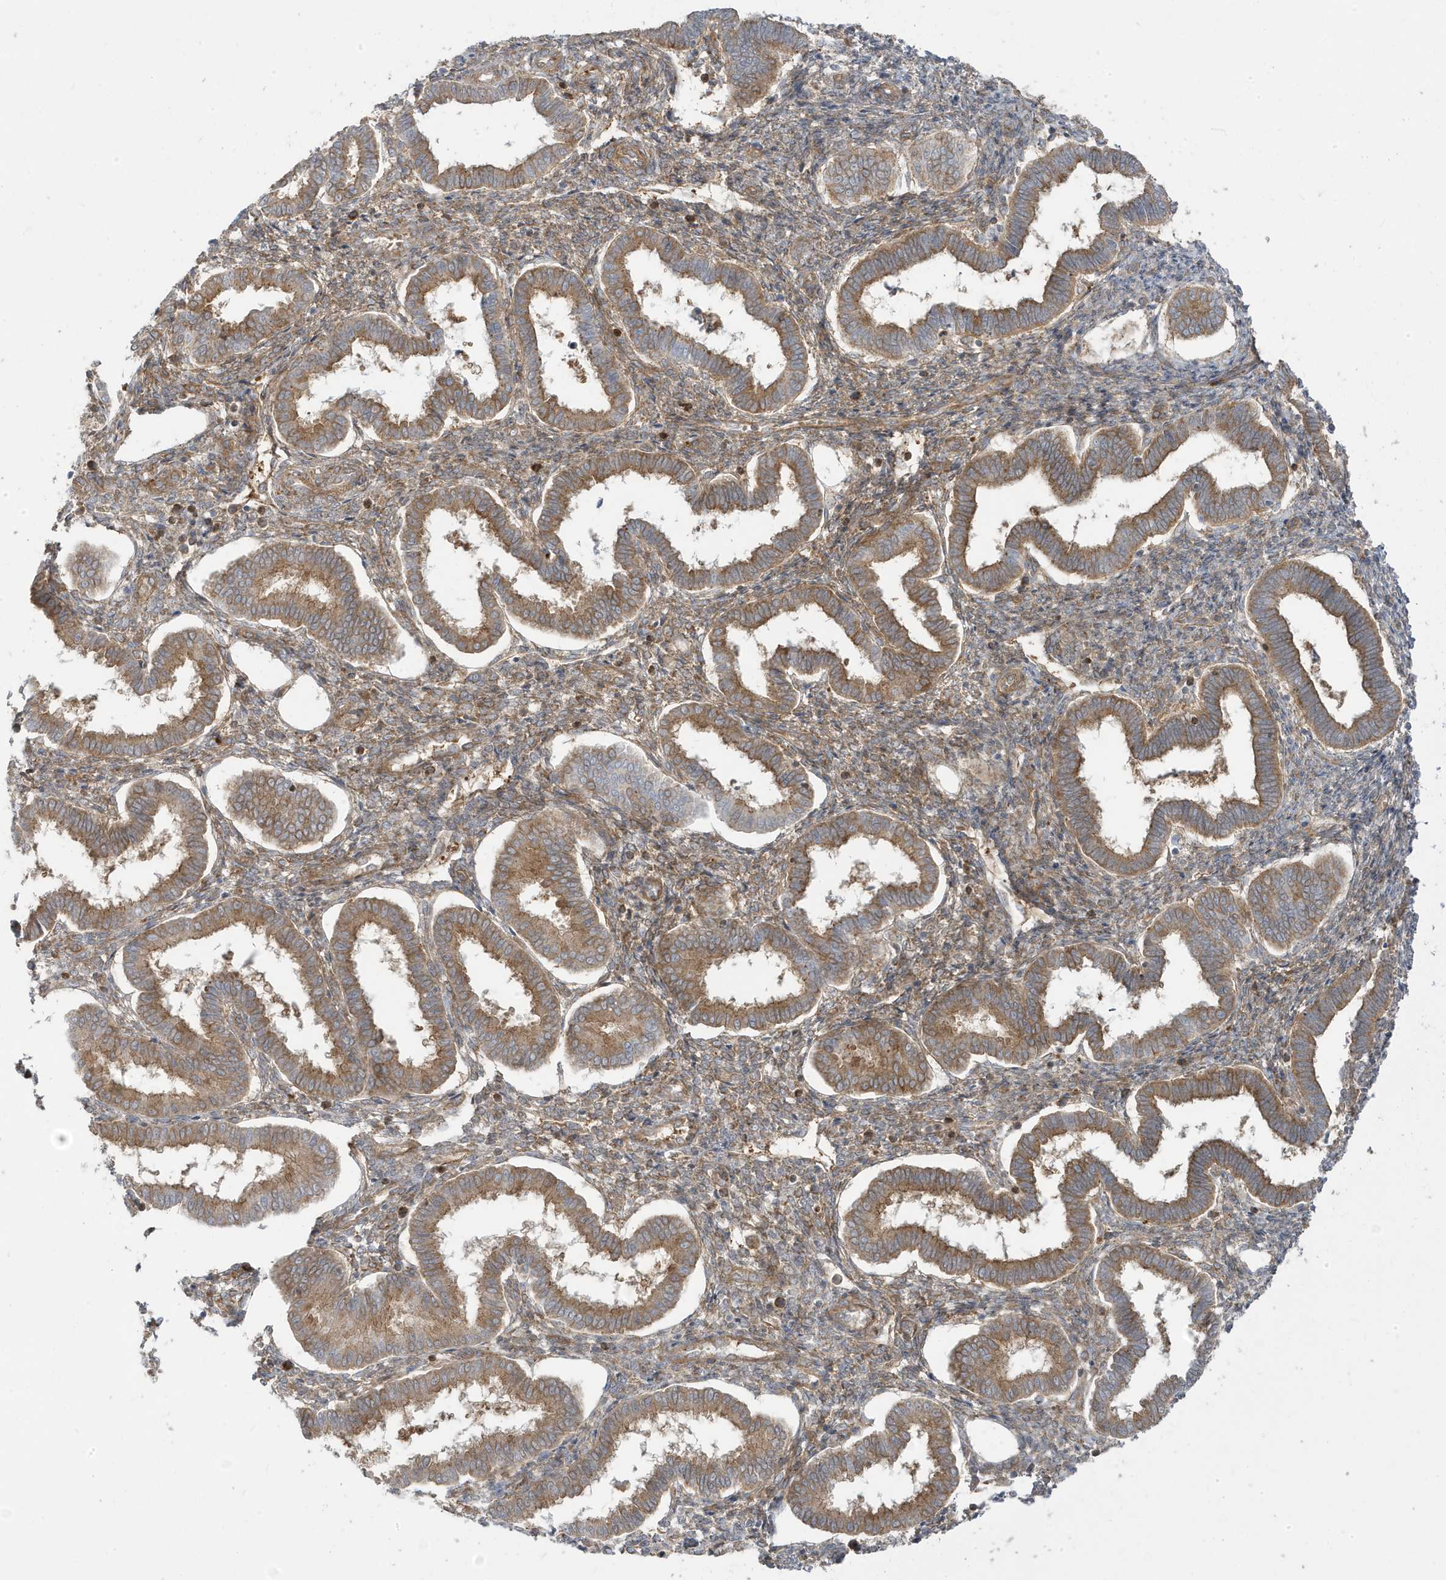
{"staining": {"intensity": "moderate", "quantity": ">75%", "location": "cytoplasmic/membranous"}, "tissue": "endometrium", "cell_type": "Cells in endometrial stroma", "image_type": "normal", "snomed": [{"axis": "morphology", "description": "Normal tissue, NOS"}, {"axis": "topography", "description": "Endometrium"}], "caption": "Benign endometrium demonstrates moderate cytoplasmic/membranous staining in approximately >75% of cells in endometrial stroma, visualized by immunohistochemistry.", "gene": "STAM", "patient": {"sex": "female", "age": 24}}